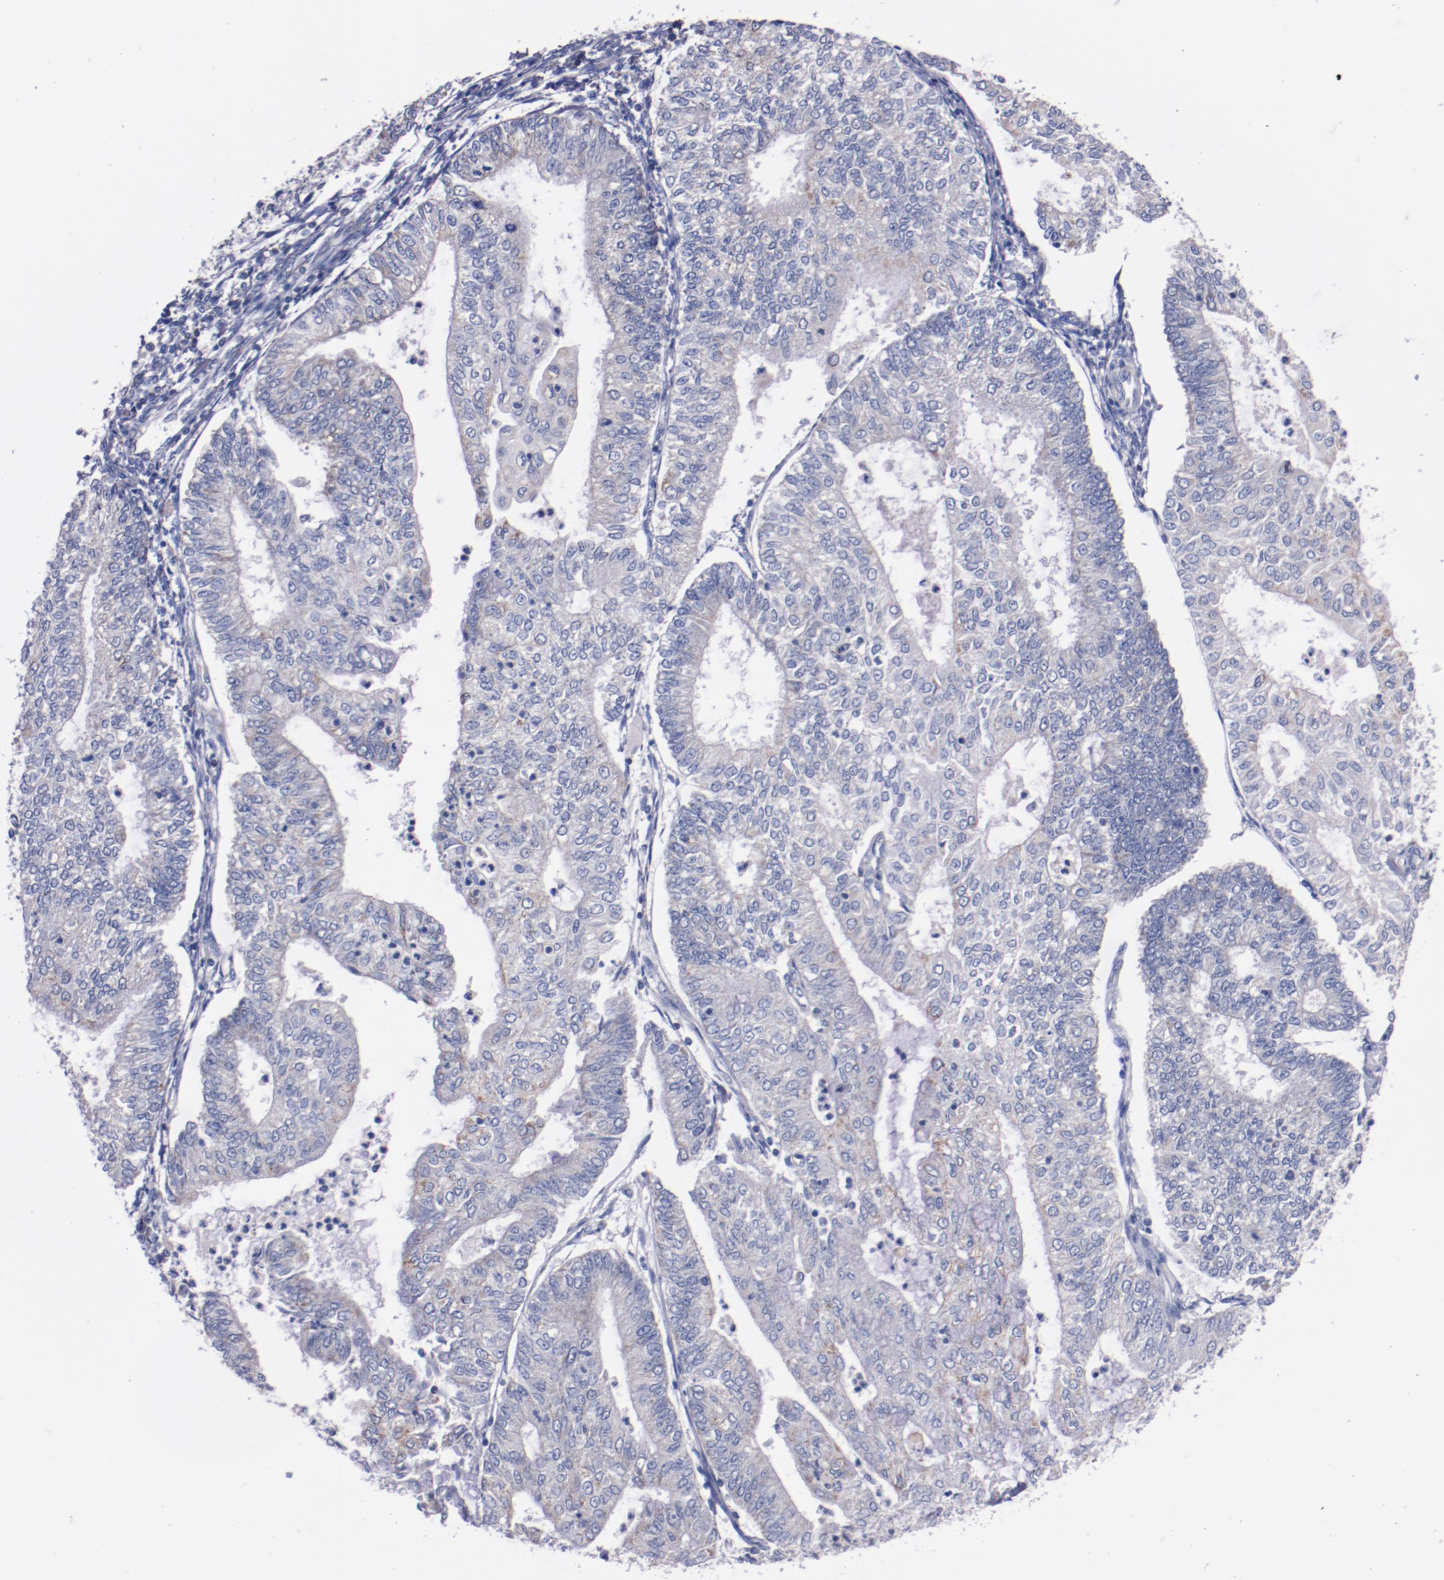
{"staining": {"intensity": "negative", "quantity": "none", "location": "none"}, "tissue": "endometrial cancer", "cell_type": "Tumor cells", "image_type": "cancer", "snomed": [{"axis": "morphology", "description": "Adenocarcinoma, NOS"}, {"axis": "topography", "description": "Endometrium"}], "caption": "IHC histopathology image of neoplastic tissue: endometrial adenocarcinoma stained with DAB (3,3'-diaminobenzidine) demonstrates no significant protein expression in tumor cells. (Immunohistochemistry, brightfield microscopy, high magnification).", "gene": "CNTNAP2", "patient": {"sex": "female", "age": 59}}